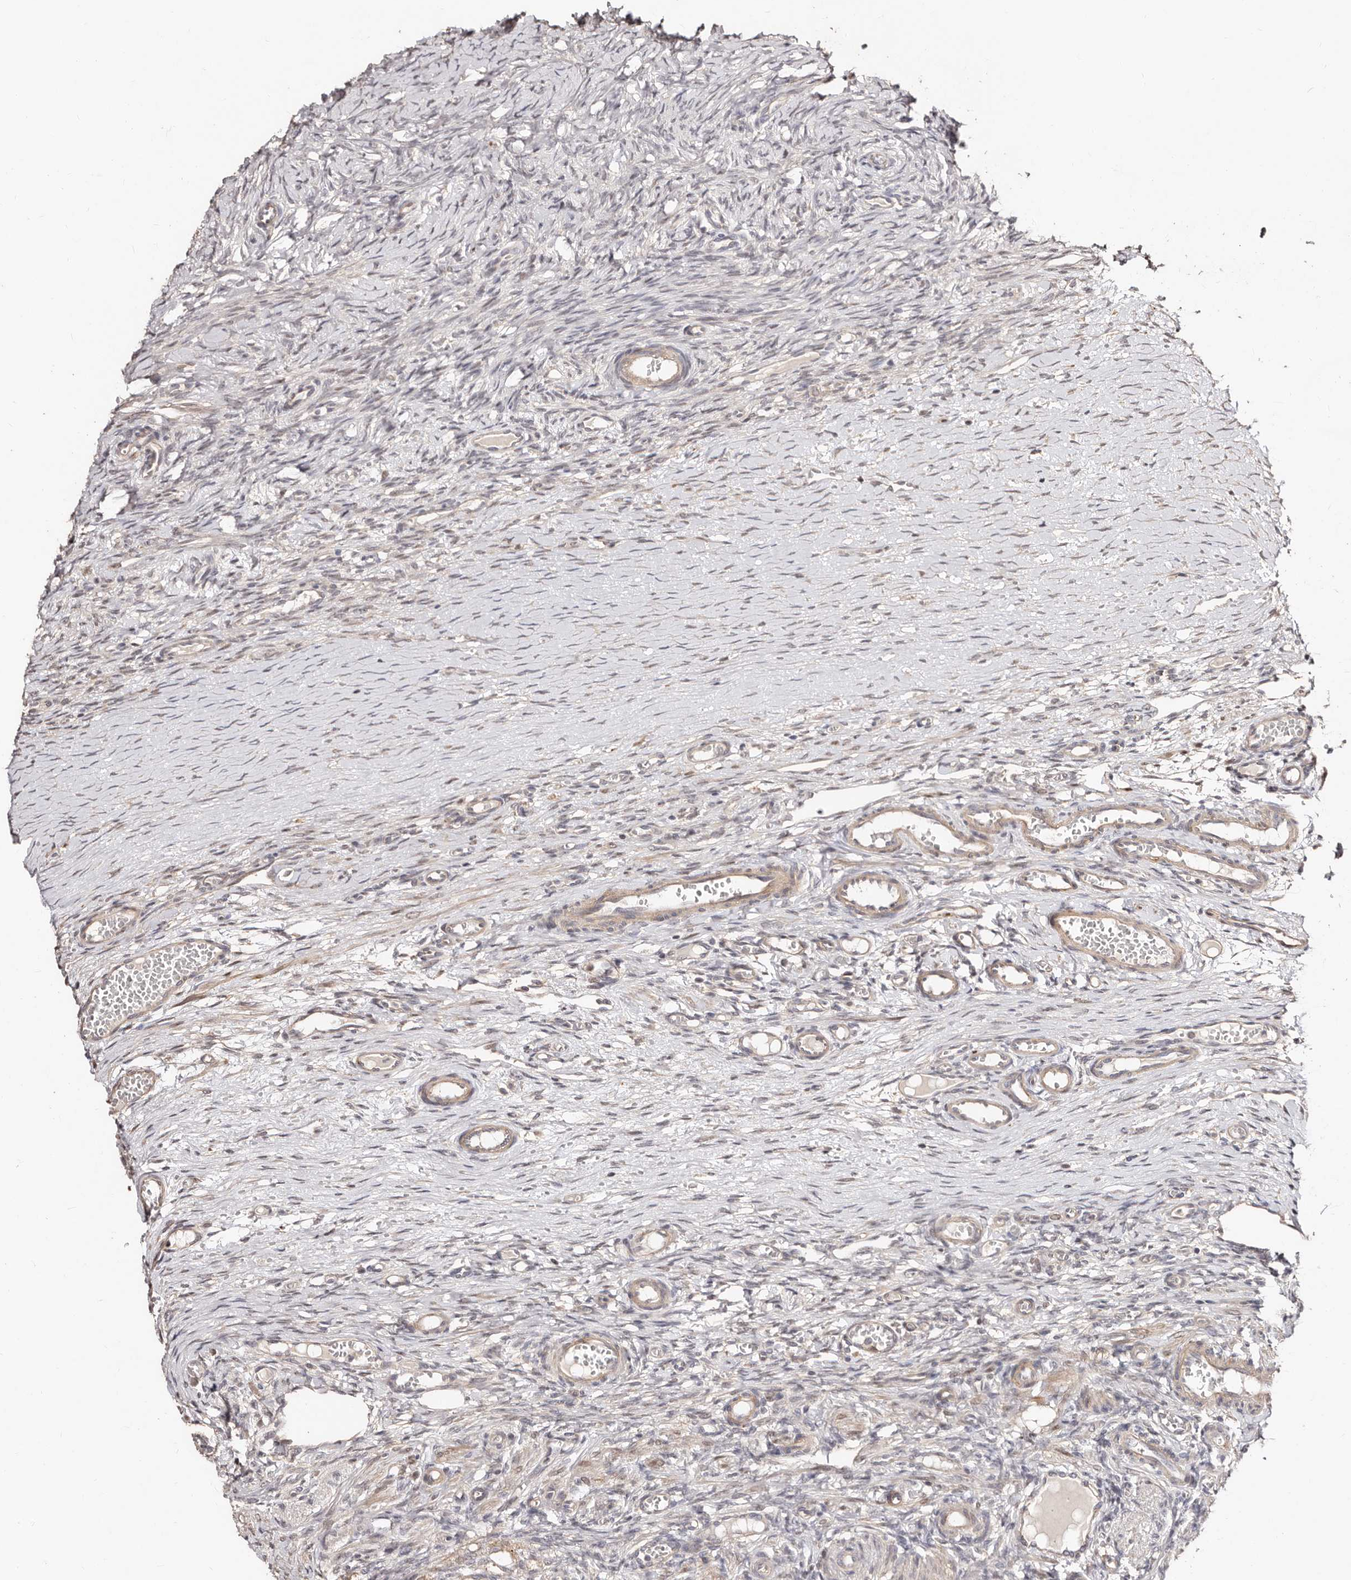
{"staining": {"intensity": "negative", "quantity": "none", "location": "none"}, "tissue": "ovary", "cell_type": "Ovarian stroma cells", "image_type": "normal", "snomed": [{"axis": "morphology", "description": "Adenocarcinoma, NOS"}, {"axis": "topography", "description": "Endometrium"}], "caption": "Ovarian stroma cells show no significant positivity in unremarkable ovary.", "gene": "APOL6", "patient": {"sex": "female", "age": 32}}